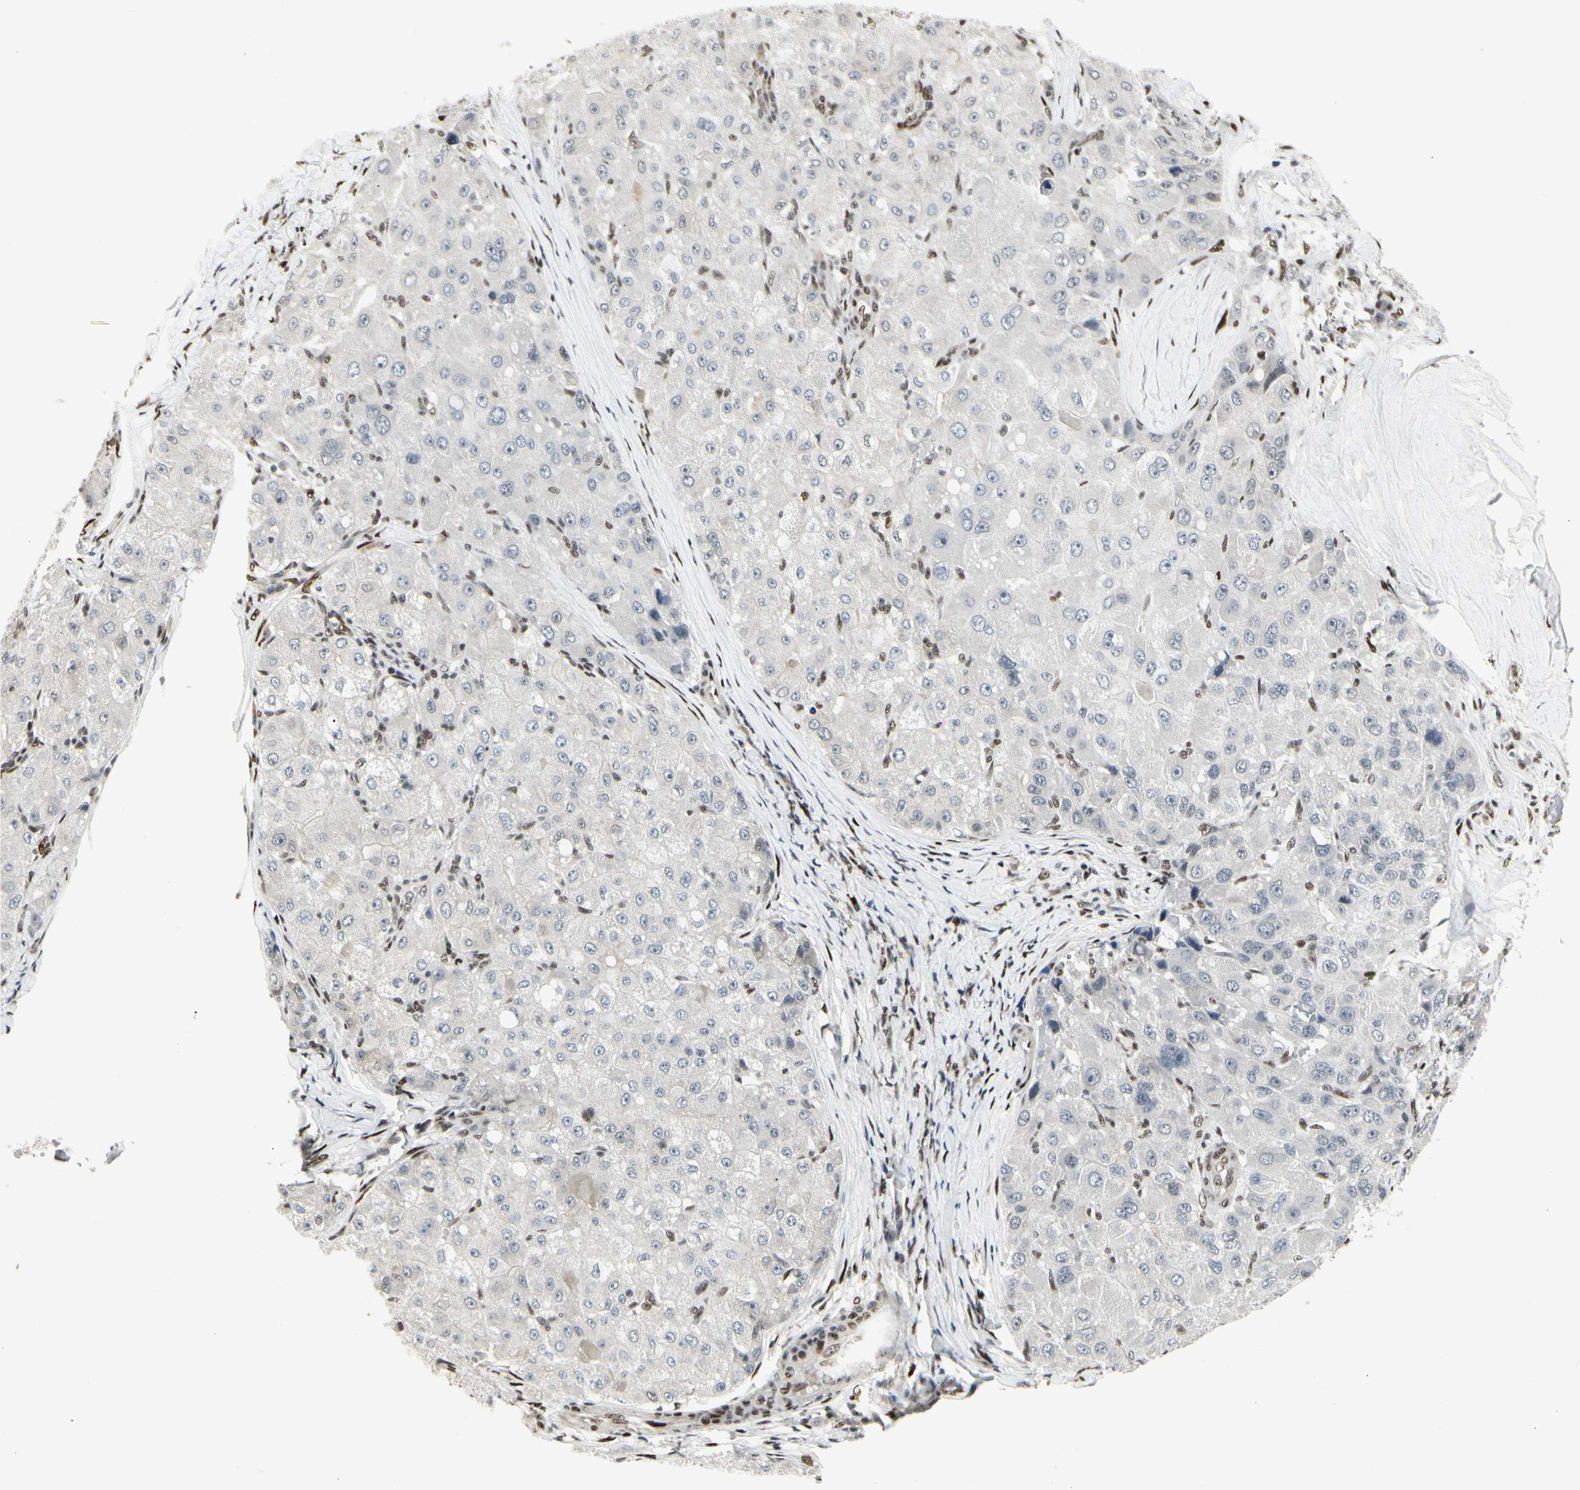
{"staining": {"intensity": "negative", "quantity": "none", "location": "none"}, "tissue": "liver cancer", "cell_type": "Tumor cells", "image_type": "cancer", "snomed": [{"axis": "morphology", "description": "Carcinoma, Hepatocellular, NOS"}, {"axis": "topography", "description": "Liver"}], "caption": "The photomicrograph exhibits no staining of tumor cells in hepatocellular carcinoma (liver). The staining is performed using DAB brown chromogen with nuclei counter-stained in using hematoxylin.", "gene": "FOXJ2", "patient": {"sex": "male", "age": 80}}